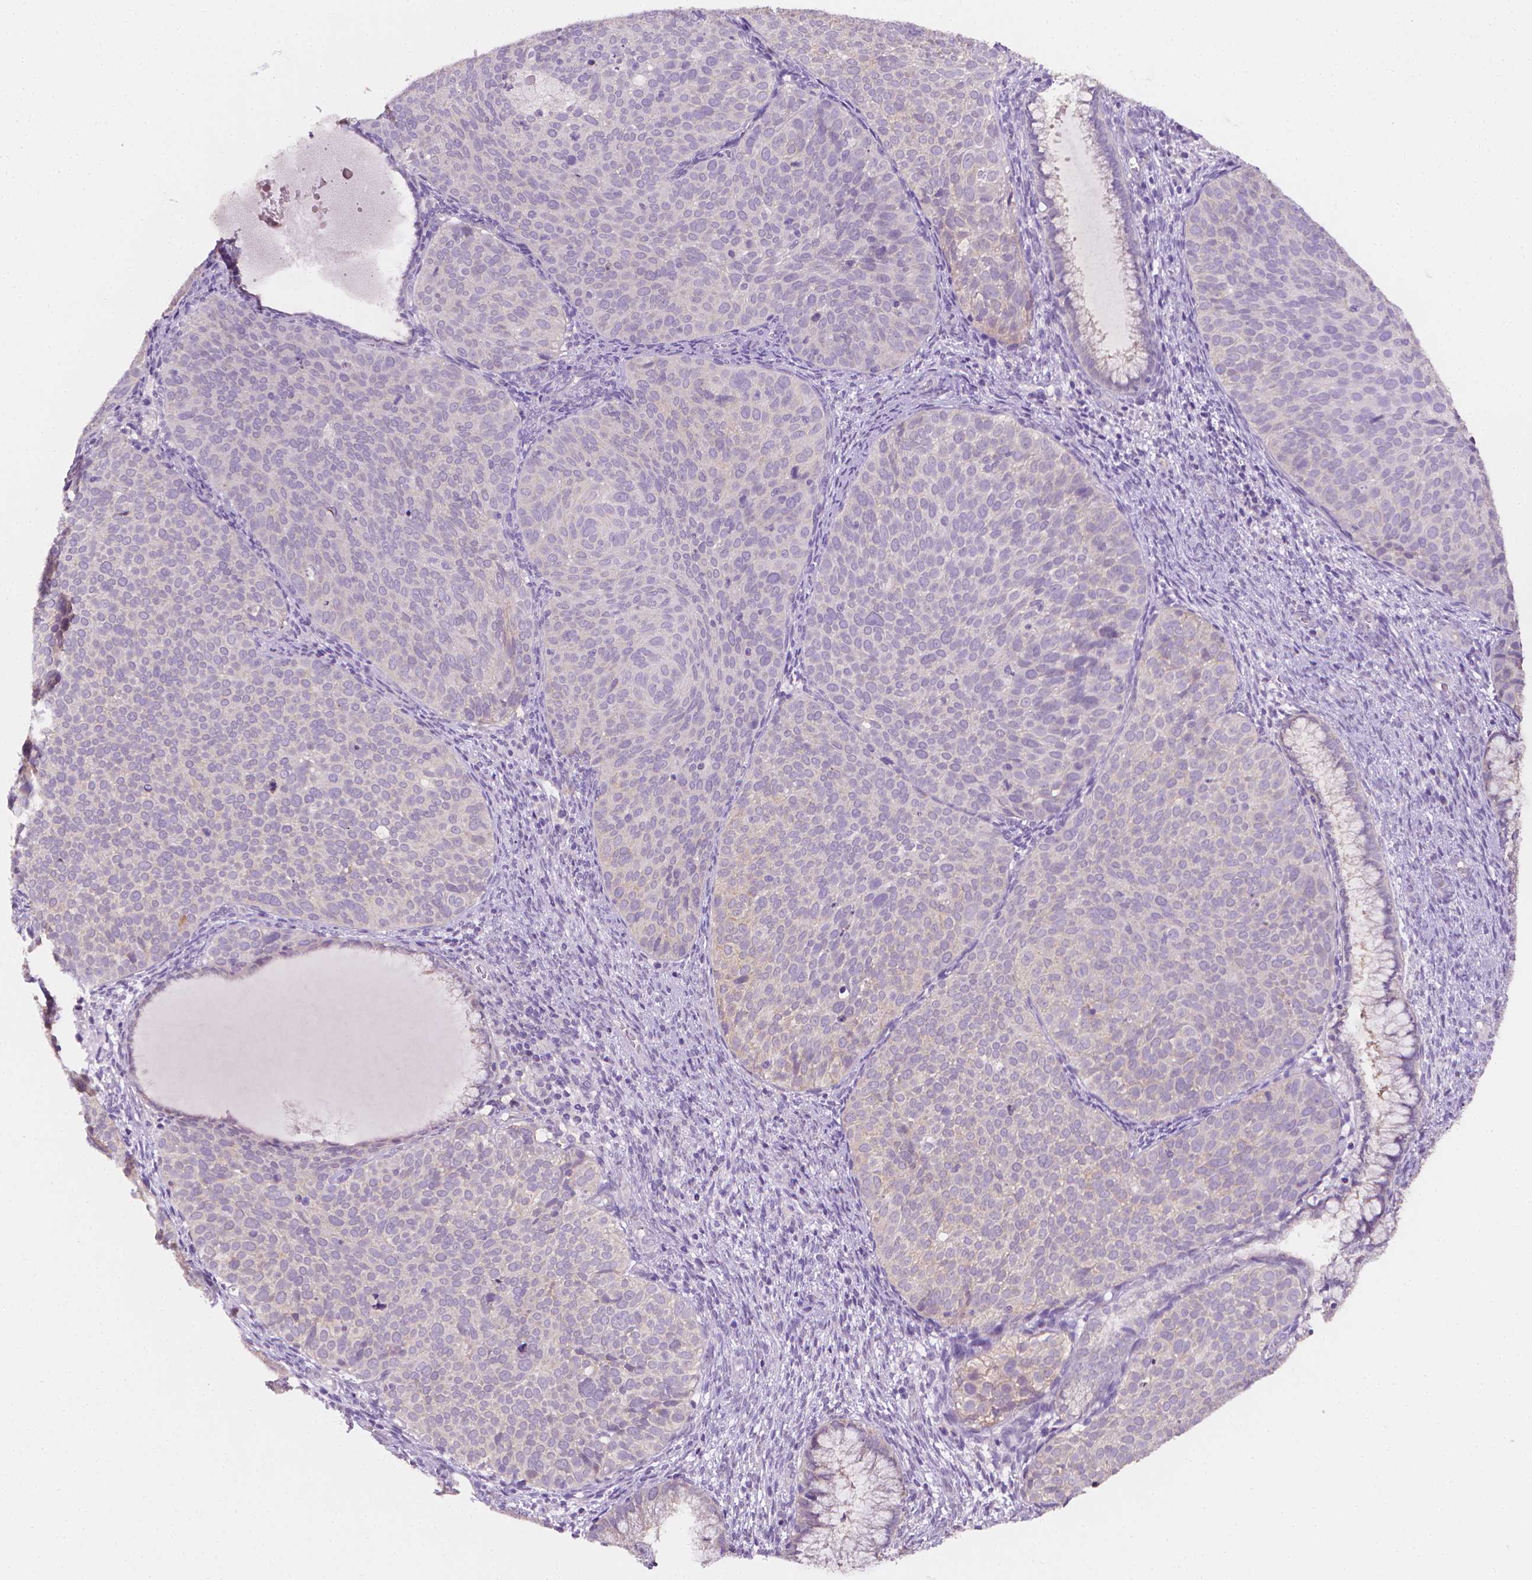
{"staining": {"intensity": "negative", "quantity": "none", "location": "none"}, "tissue": "cervical cancer", "cell_type": "Tumor cells", "image_type": "cancer", "snomed": [{"axis": "morphology", "description": "Squamous cell carcinoma, NOS"}, {"axis": "topography", "description": "Cervix"}], "caption": "This is an immunohistochemistry (IHC) image of human squamous cell carcinoma (cervical). There is no positivity in tumor cells.", "gene": "FASN", "patient": {"sex": "female", "age": 39}}